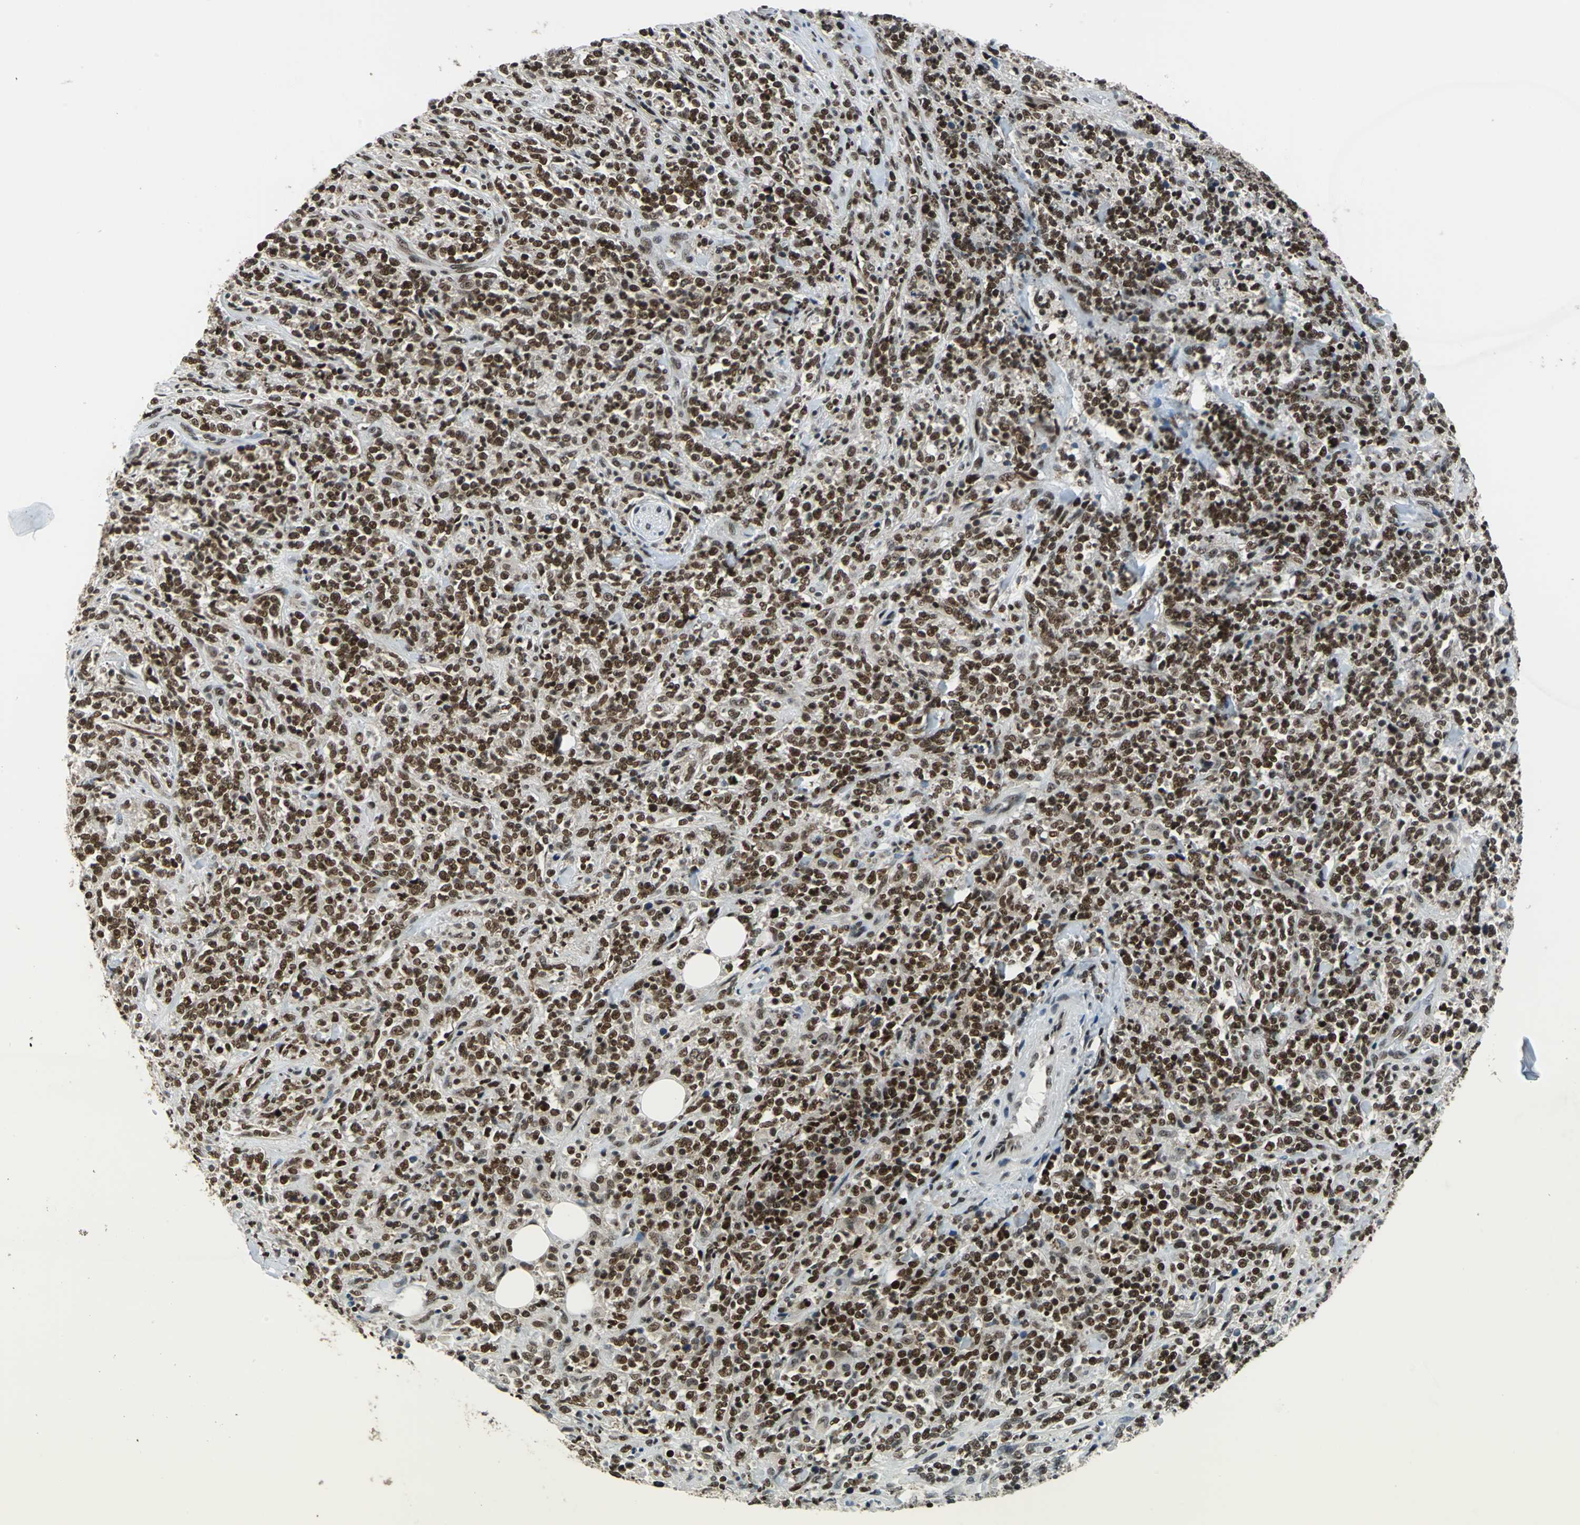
{"staining": {"intensity": "strong", "quantity": ">75%", "location": "nuclear"}, "tissue": "lymphoma", "cell_type": "Tumor cells", "image_type": "cancer", "snomed": [{"axis": "morphology", "description": "Malignant lymphoma, non-Hodgkin's type, High grade"}, {"axis": "topography", "description": "Soft tissue"}], "caption": "Immunohistochemical staining of human high-grade malignant lymphoma, non-Hodgkin's type demonstrates high levels of strong nuclear protein positivity in about >75% of tumor cells.", "gene": "BCLAF1", "patient": {"sex": "male", "age": 18}}